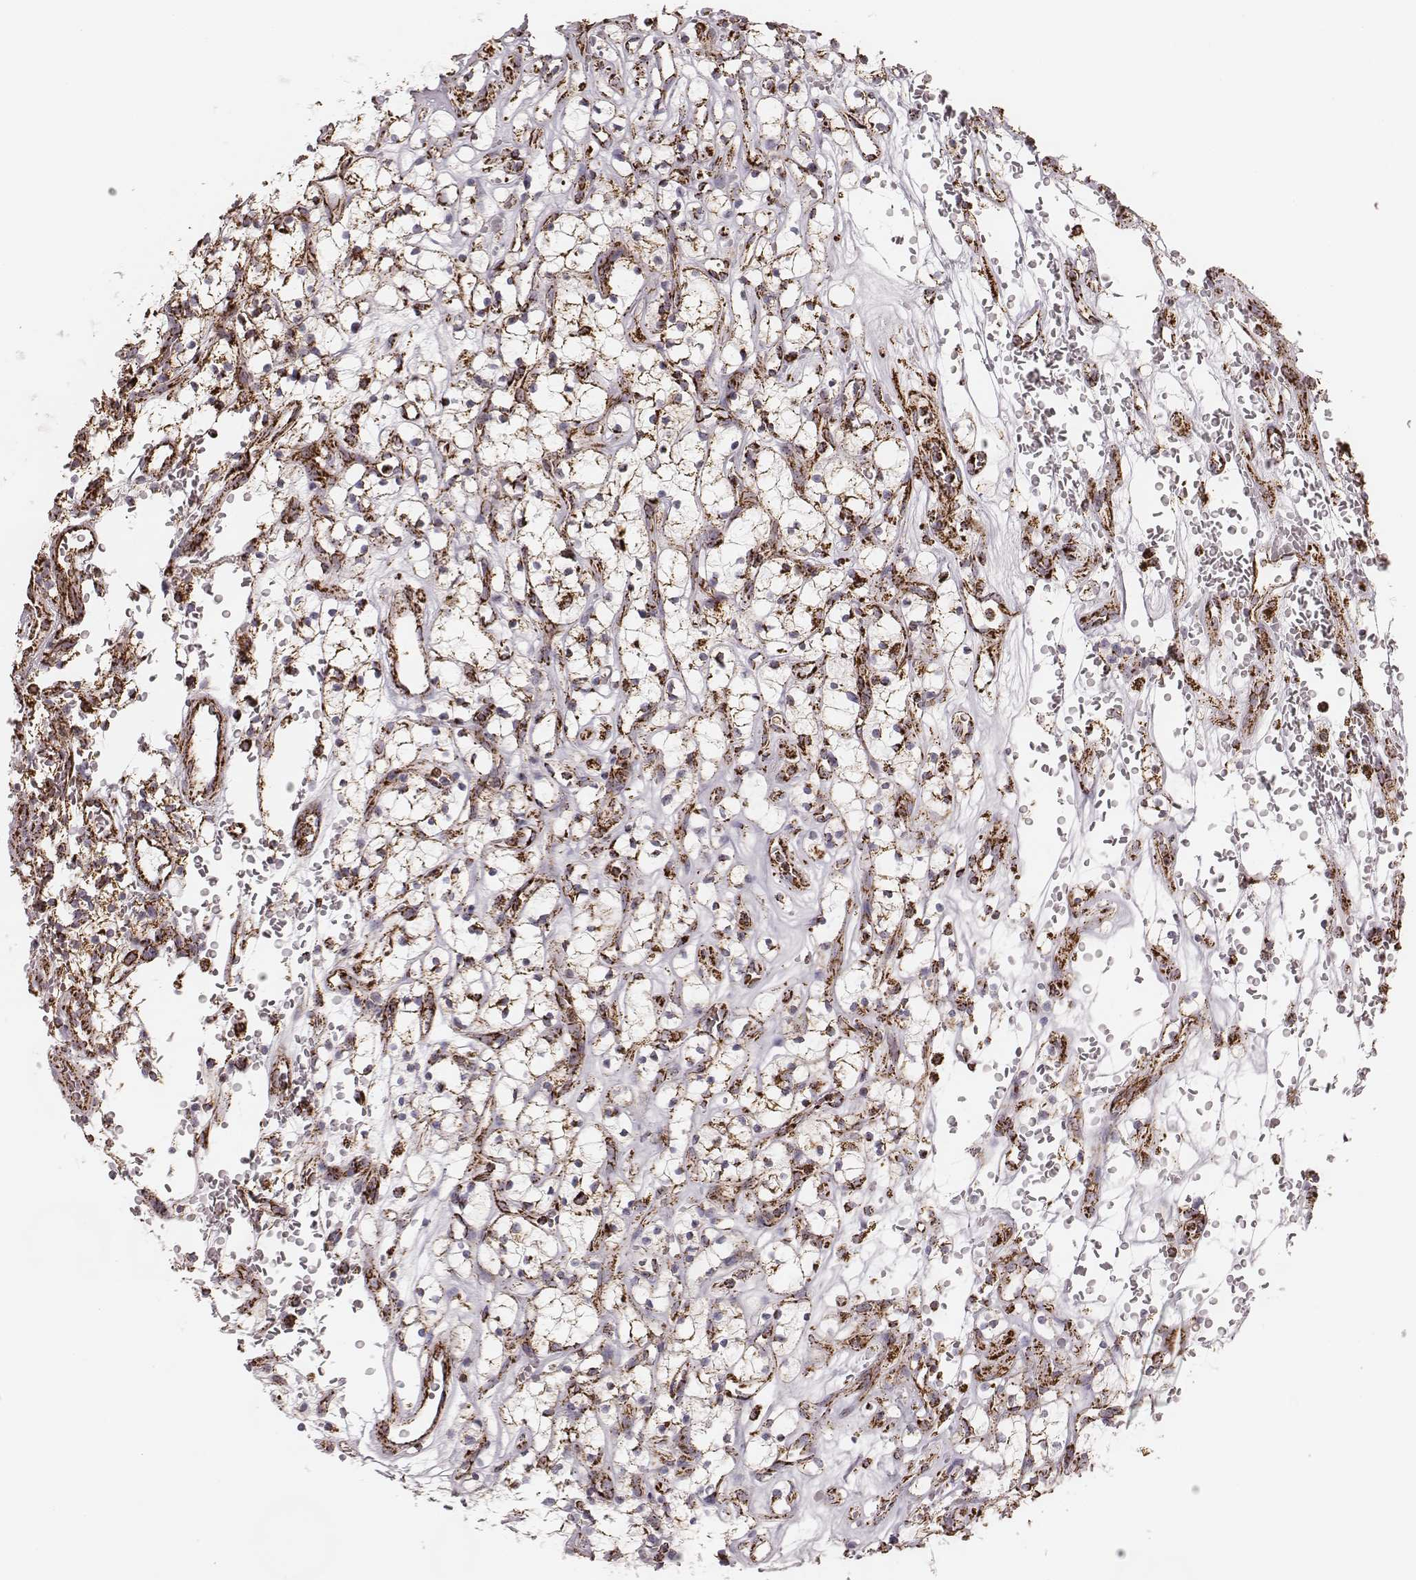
{"staining": {"intensity": "strong", "quantity": ">75%", "location": "cytoplasmic/membranous"}, "tissue": "renal cancer", "cell_type": "Tumor cells", "image_type": "cancer", "snomed": [{"axis": "morphology", "description": "Adenocarcinoma, NOS"}, {"axis": "topography", "description": "Kidney"}], "caption": "Human renal adenocarcinoma stained with a protein marker displays strong staining in tumor cells.", "gene": "TUFM", "patient": {"sex": "female", "age": 64}}